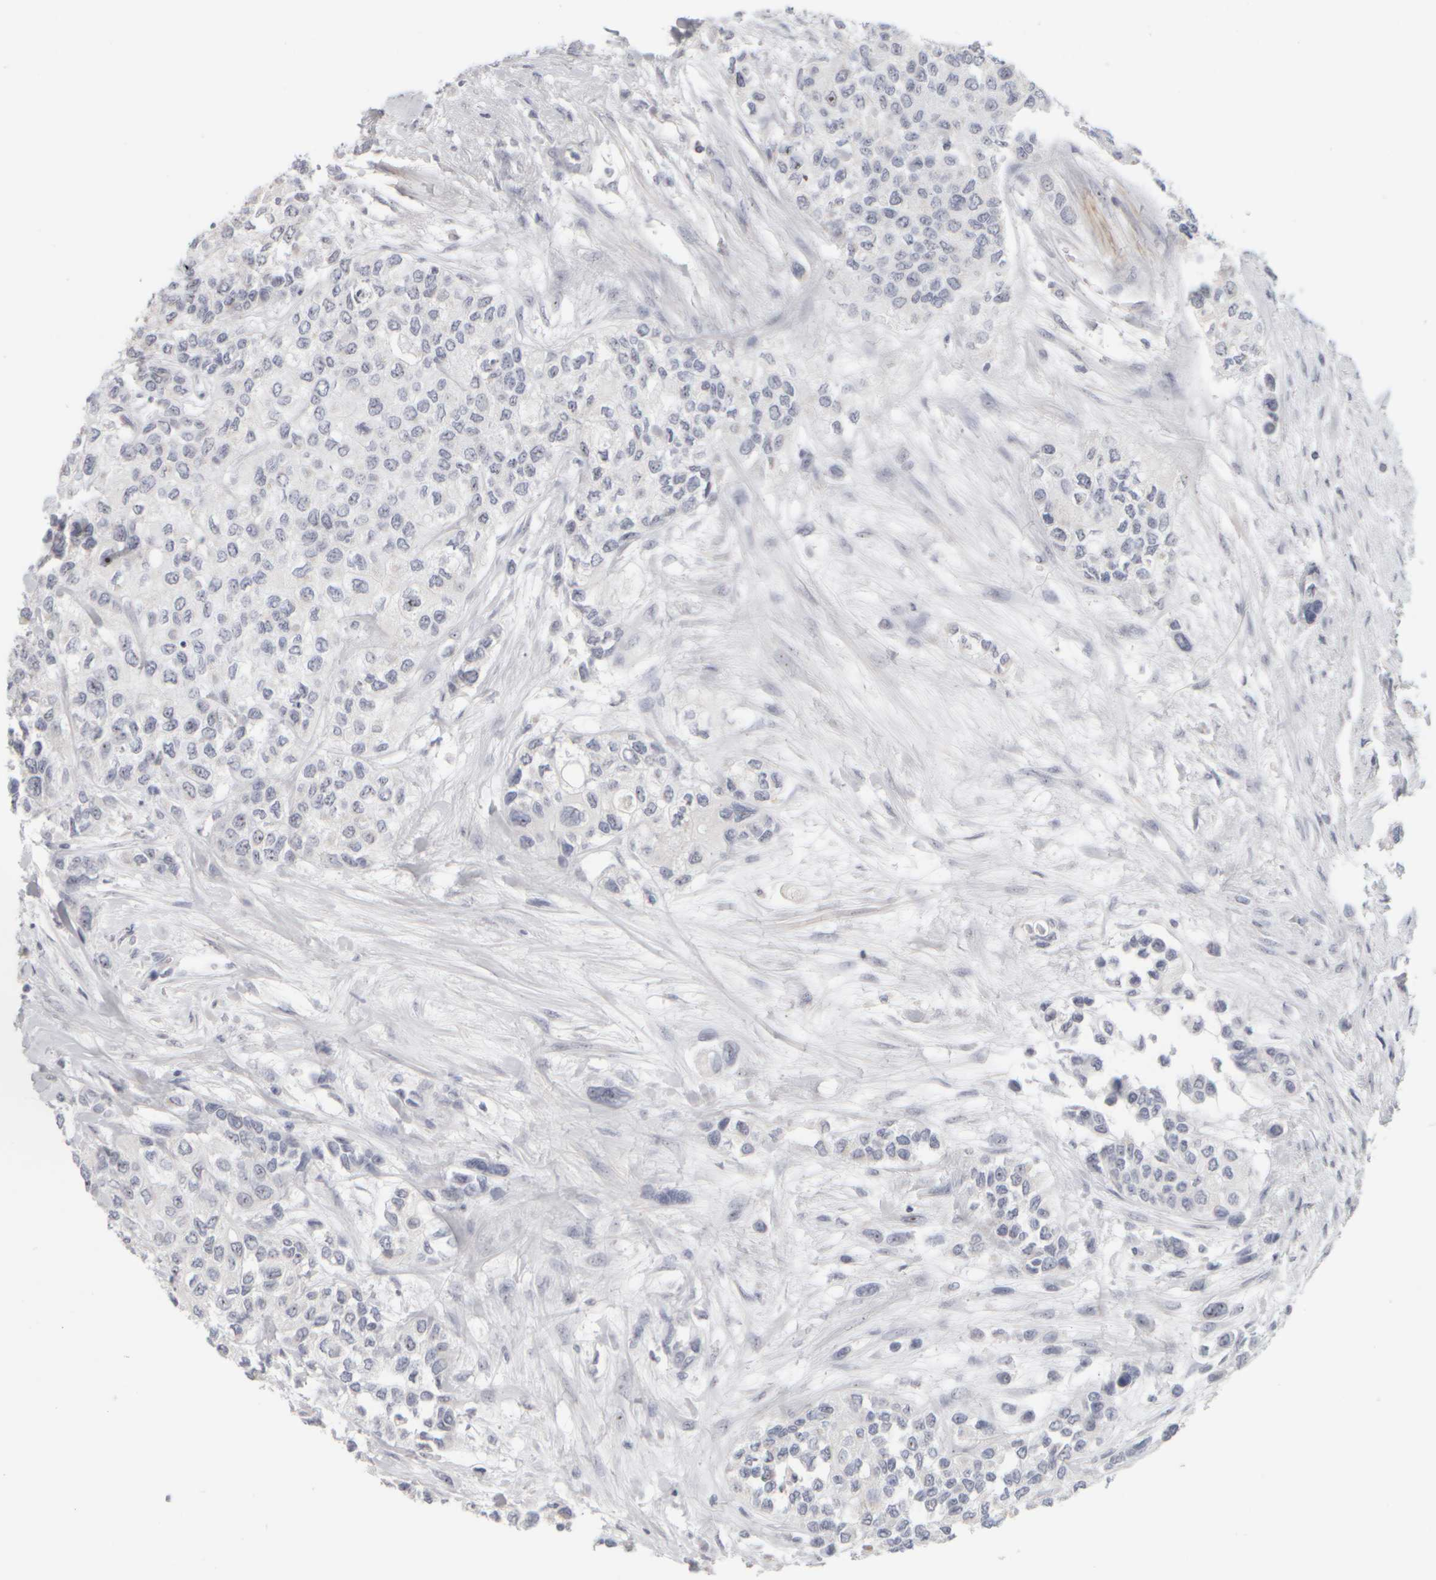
{"staining": {"intensity": "moderate", "quantity": "<25%", "location": "nuclear"}, "tissue": "urothelial cancer", "cell_type": "Tumor cells", "image_type": "cancer", "snomed": [{"axis": "morphology", "description": "Urothelial carcinoma, High grade"}, {"axis": "topography", "description": "Urinary bladder"}], "caption": "IHC staining of high-grade urothelial carcinoma, which demonstrates low levels of moderate nuclear expression in about <25% of tumor cells indicating moderate nuclear protein positivity. The staining was performed using DAB (3,3'-diaminobenzidine) (brown) for protein detection and nuclei were counterstained in hematoxylin (blue).", "gene": "DCXR", "patient": {"sex": "female", "age": 56}}